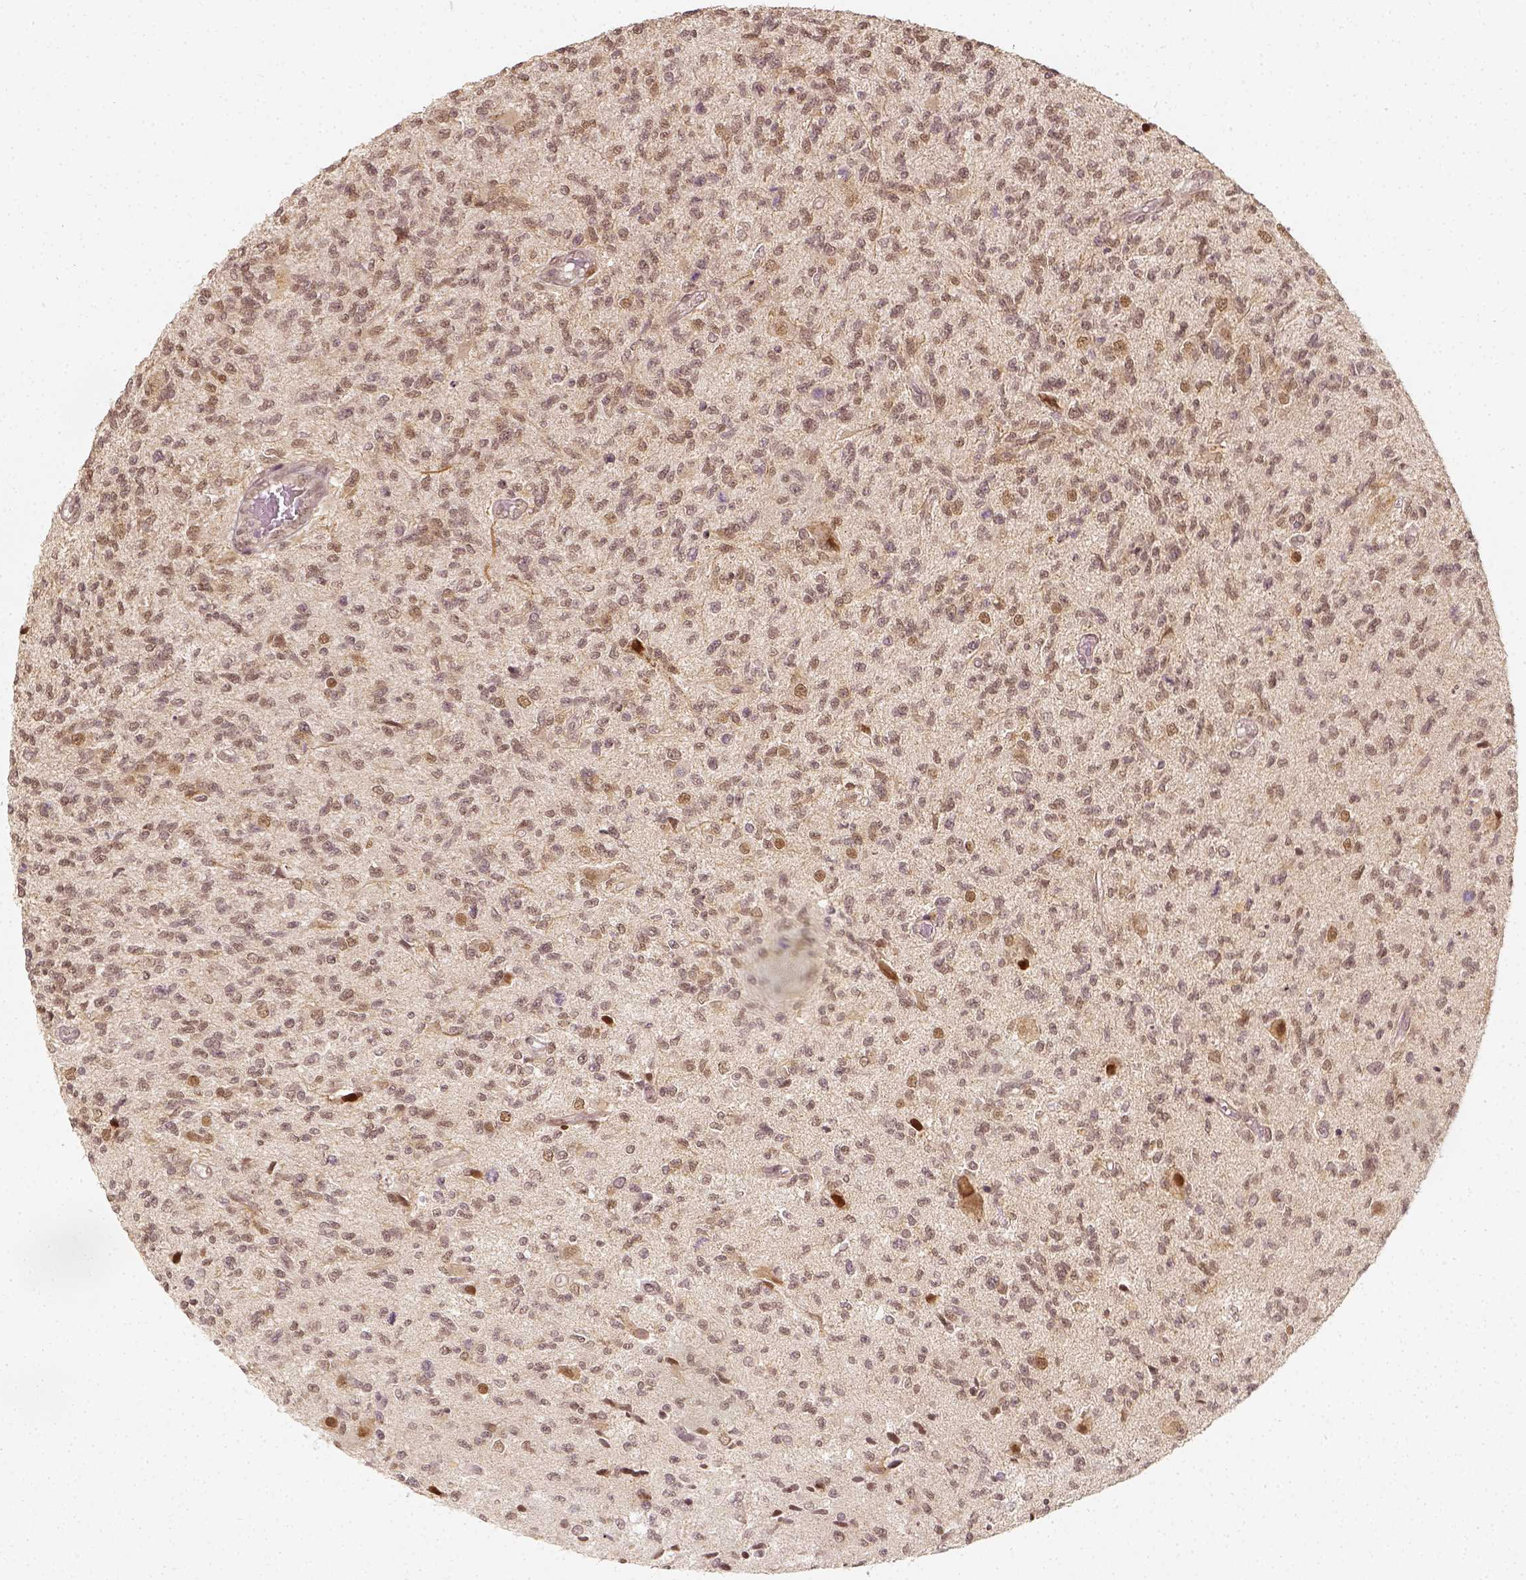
{"staining": {"intensity": "moderate", "quantity": "25%-75%", "location": "nuclear"}, "tissue": "glioma", "cell_type": "Tumor cells", "image_type": "cancer", "snomed": [{"axis": "morphology", "description": "Glioma, malignant, High grade"}, {"axis": "topography", "description": "Brain"}], "caption": "Glioma stained with DAB (3,3'-diaminobenzidine) IHC shows medium levels of moderate nuclear staining in approximately 25%-75% of tumor cells. (DAB (3,3'-diaminobenzidine) IHC with brightfield microscopy, high magnification).", "gene": "ZMAT3", "patient": {"sex": "male", "age": 56}}